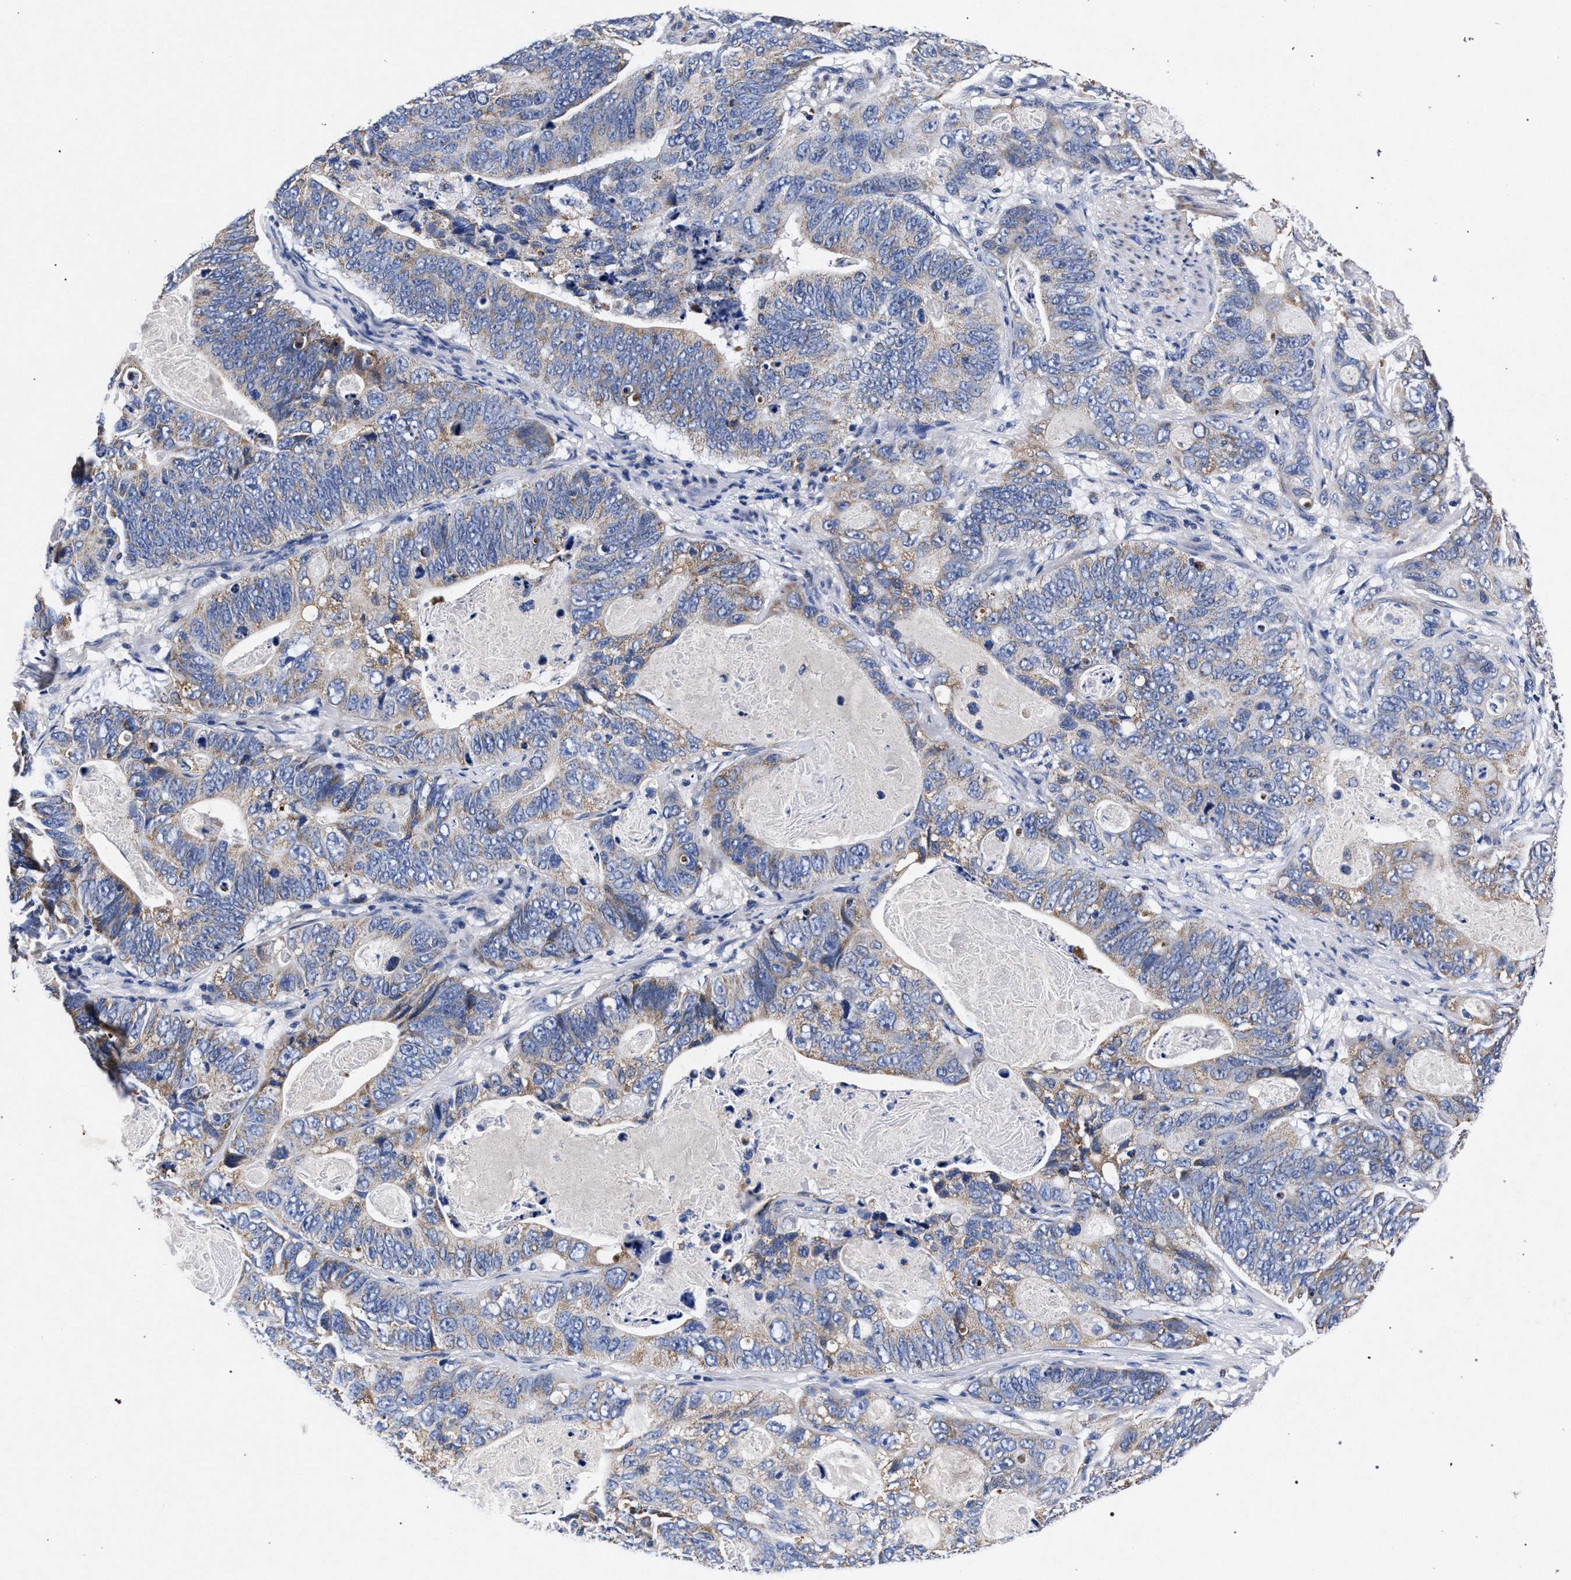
{"staining": {"intensity": "weak", "quantity": "25%-75%", "location": "cytoplasmic/membranous"}, "tissue": "stomach cancer", "cell_type": "Tumor cells", "image_type": "cancer", "snomed": [{"axis": "morphology", "description": "Normal tissue, NOS"}, {"axis": "morphology", "description": "Adenocarcinoma, NOS"}, {"axis": "topography", "description": "Stomach"}], "caption": "Protein staining by IHC exhibits weak cytoplasmic/membranous positivity in approximately 25%-75% of tumor cells in stomach adenocarcinoma.", "gene": "HSD17B14", "patient": {"sex": "female", "age": 89}}